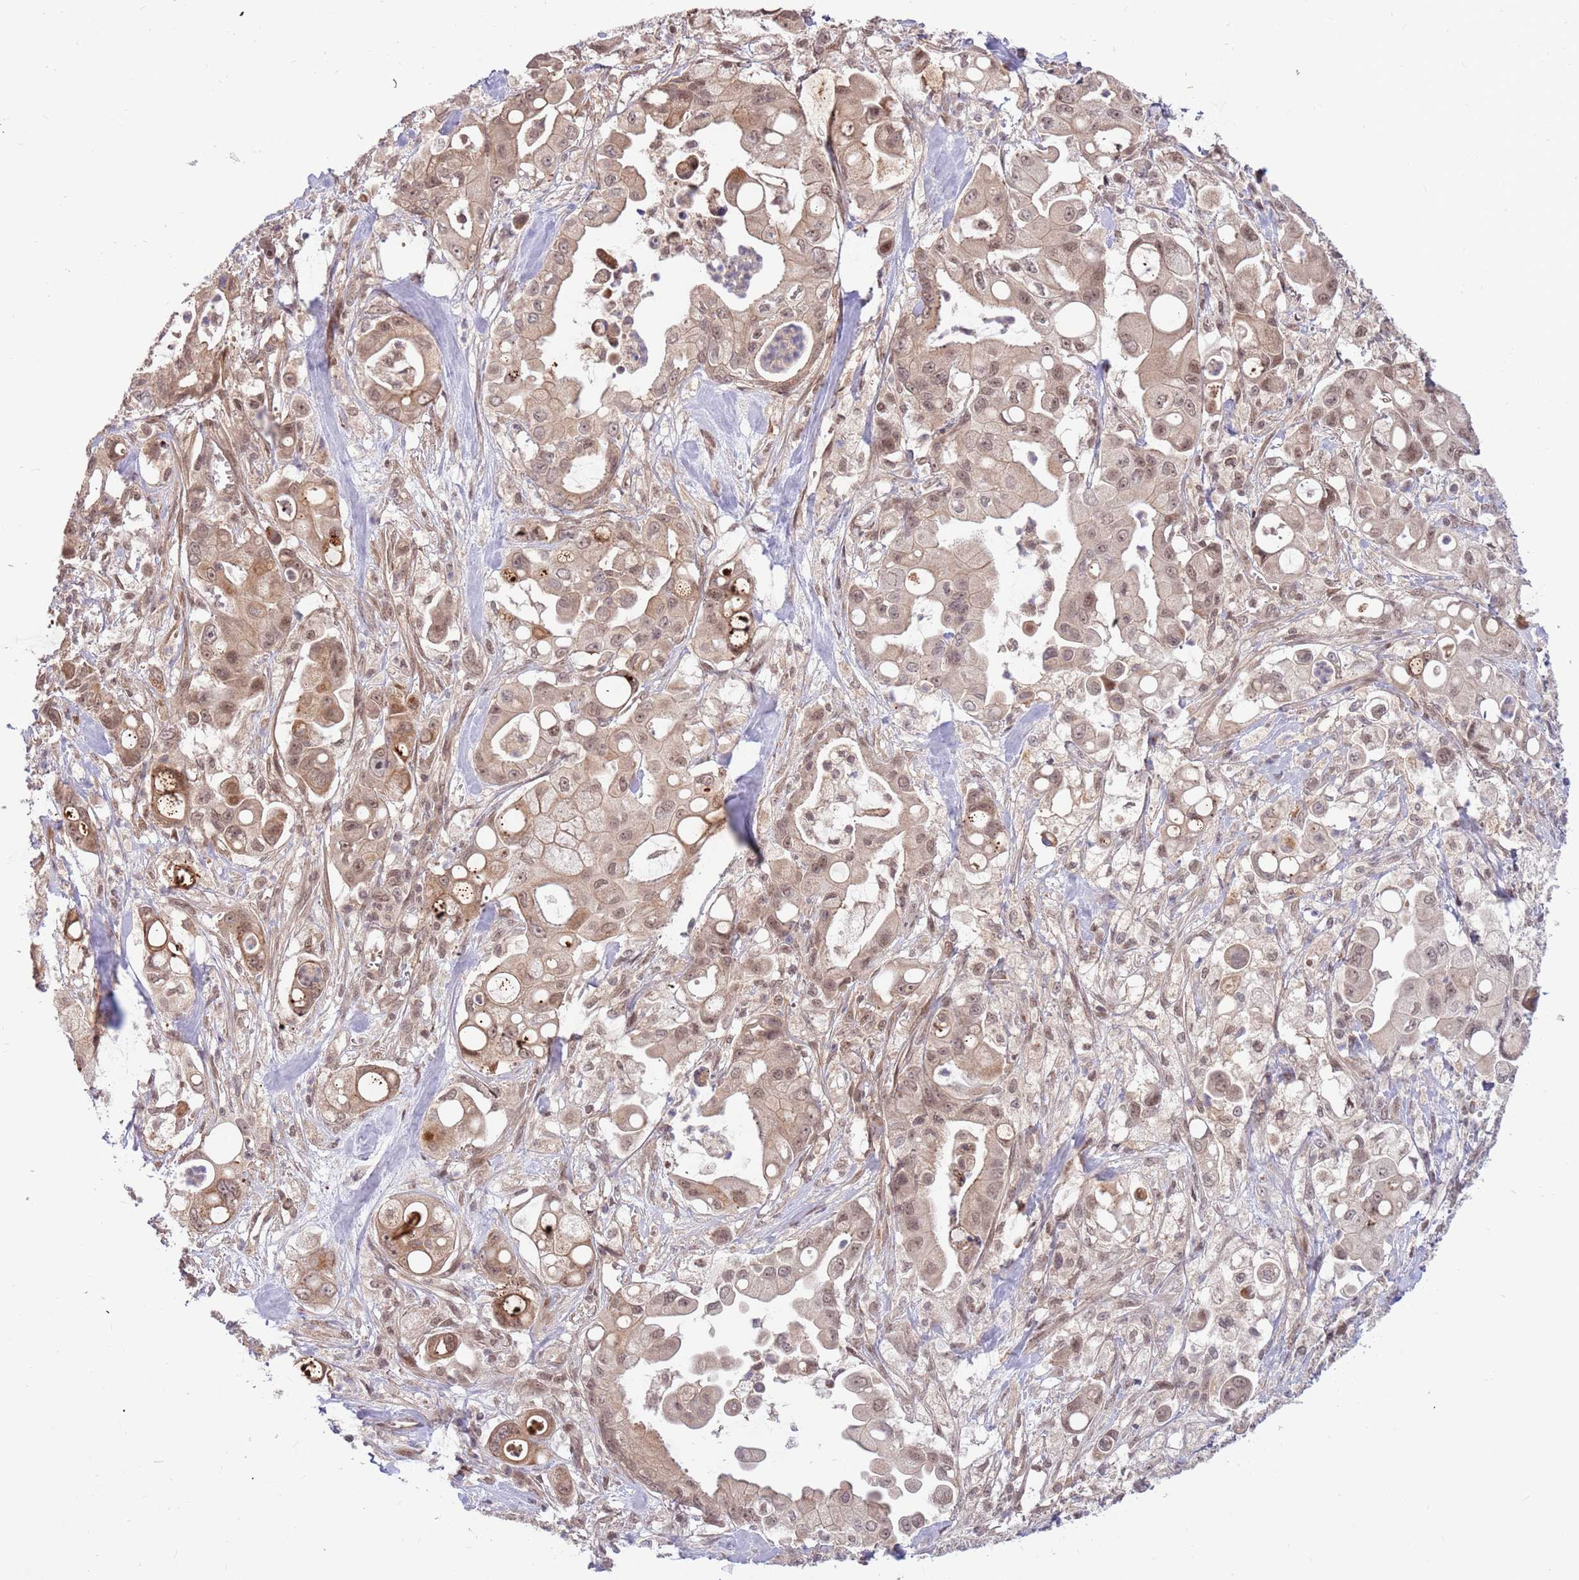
{"staining": {"intensity": "weak", "quantity": ">75%", "location": "cytoplasmic/membranous,nuclear"}, "tissue": "pancreatic cancer", "cell_type": "Tumor cells", "image_type": "cancer", "snomed": [{"axis": "morphology", "description": "Adenocarcinoma, NOS"}, {"axis": "topography", "description": "Pancreas"}], "caption": "This image exhibits pancreatic cancer stained with IHC to label a protein in brown. The cytoplasmic/membranous and nuclear of tumor cells show weak positivity for the protein. Nuclei are counter-stained blue.", "gene": "HAUS3", "patient": {"sex": "male", "age": 68}}